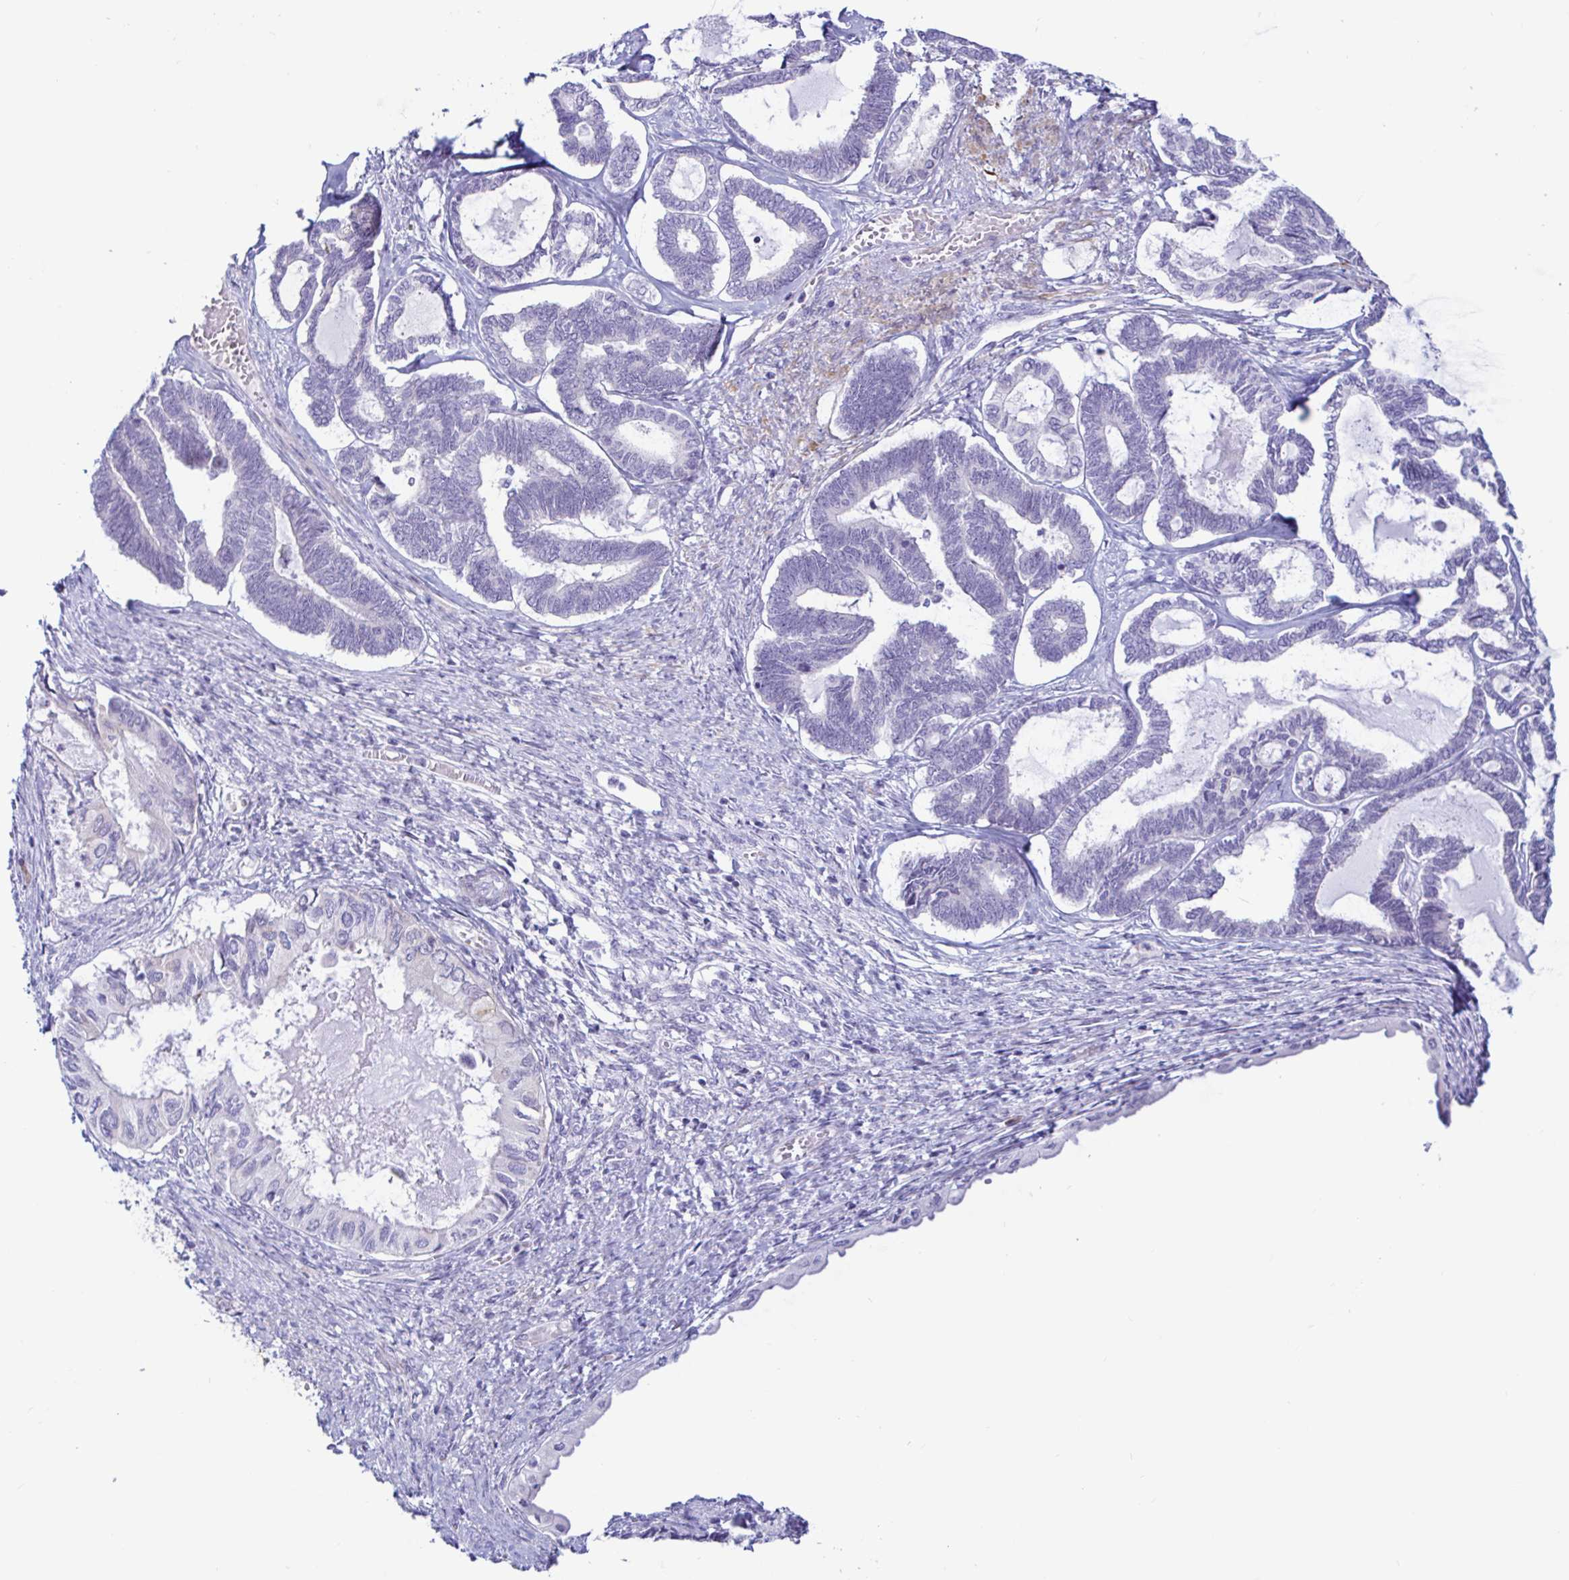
{"staining": {"intensity": "negative", "quantity": "none", "location": "none"}, "tissue": "ovarian cancer", "cell_type": "Tumor cells", "image_type": "cancer", "snomed": [{"axis": "morphology", "description": "Carcinoma, endometroid"}, {"axis": "topography", "description": "Ovary"}], "caption": "Ovarian cancer was stained to show a protein in brown. There is no significant staining in tumor cells.", "gene": "NBPF3", "patient": {"sex": "female", "age": 70}}